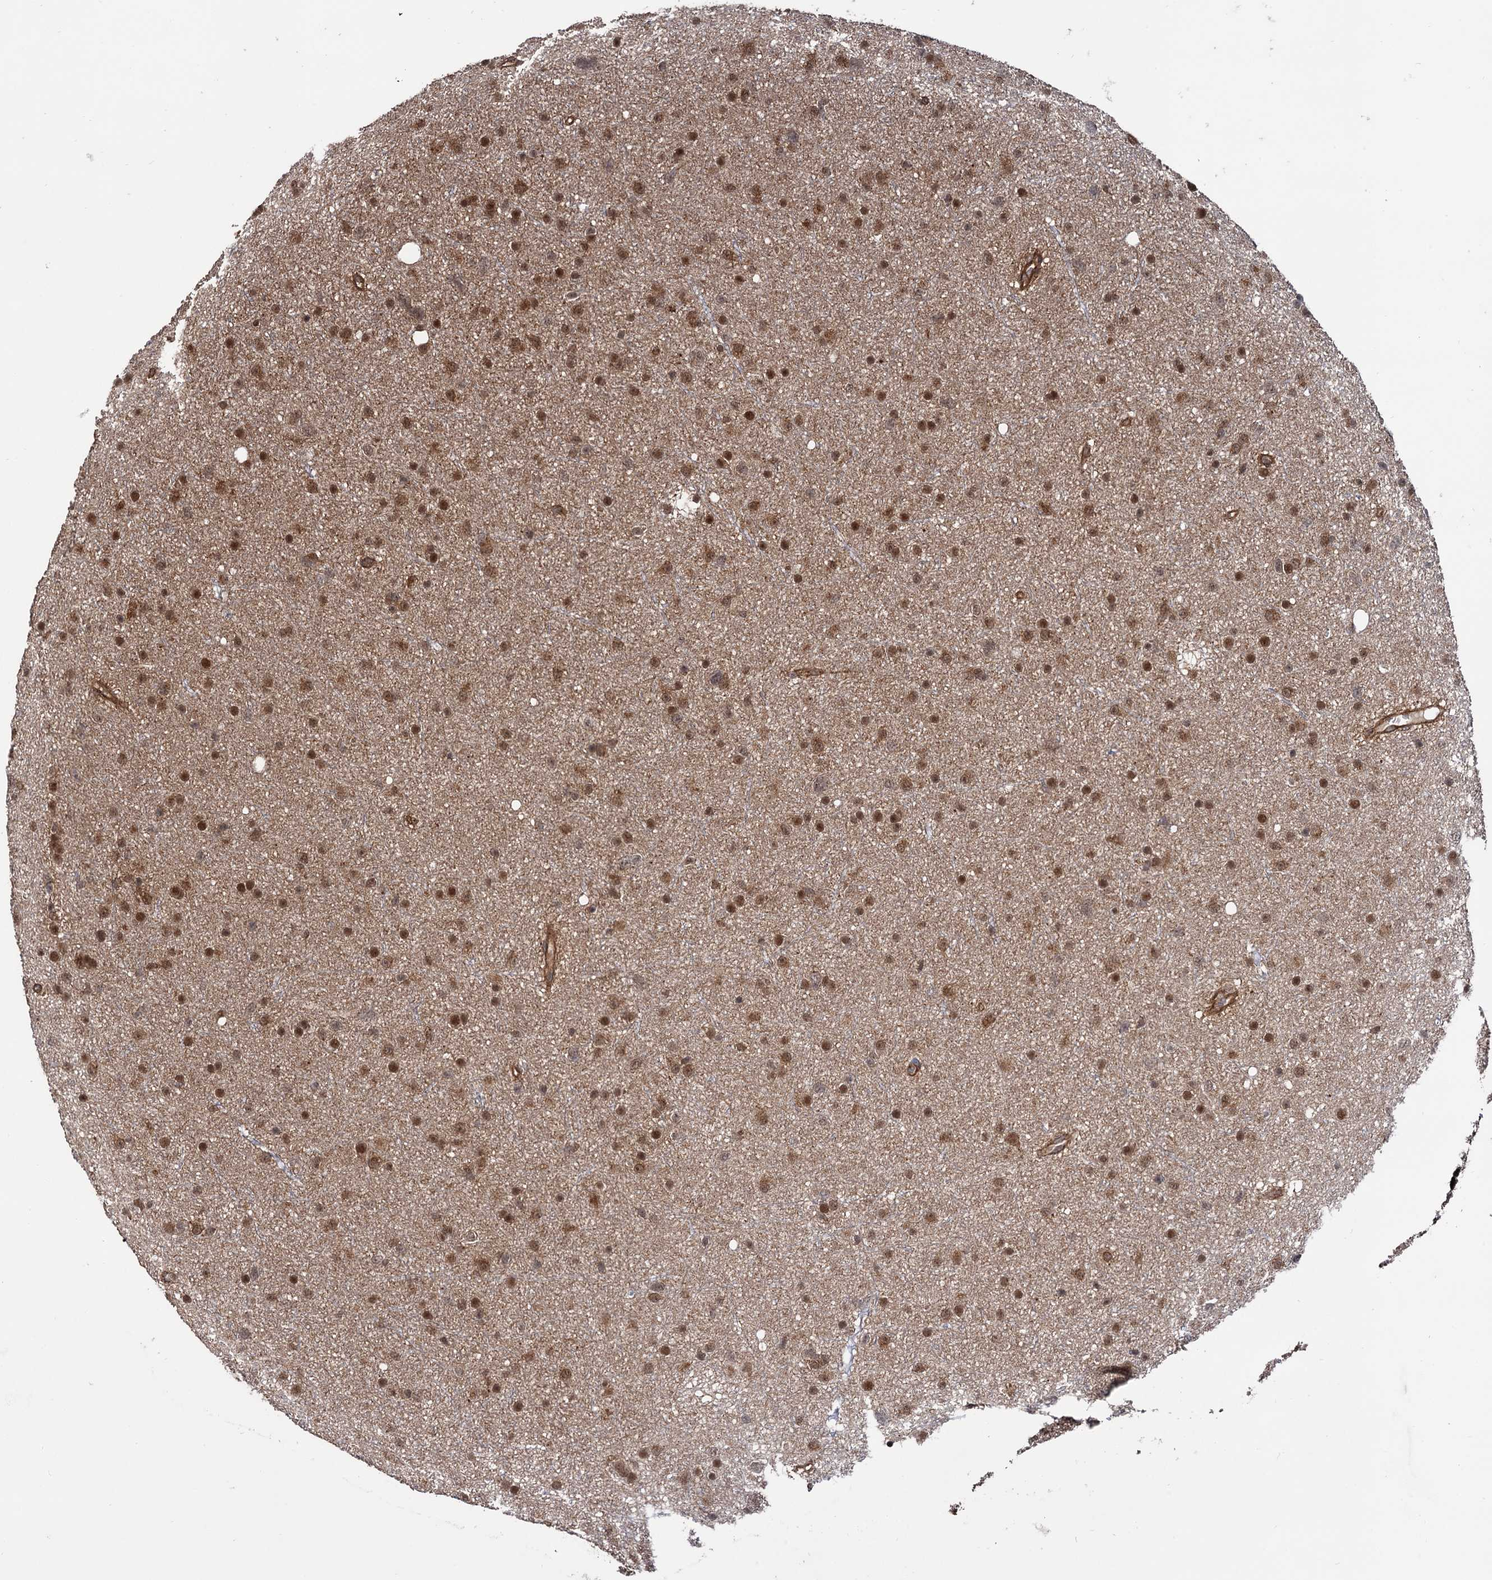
{"staining": {"intensity": "moderate", "quantity": ">75%", "location": "cytoplasmic/membranous,nuclear"}, "tissue": "glioma", "cell_type": "Tumor cells", "image_type": "cancer", "snomed": [{"axis": "morphology", "description": "Glioma, malignant, Low grade"}, {"axis": "topography", "description": "Cerebral cortex"}], "caption": "Malignant low-grade glioma stained with IHC shows moderate cytoplasmic/membranous and nuclear positivity in approximately >75% of tumor cells.", "gene": "ATP8B4", "patient": {"sex": "female", "age": 39}}